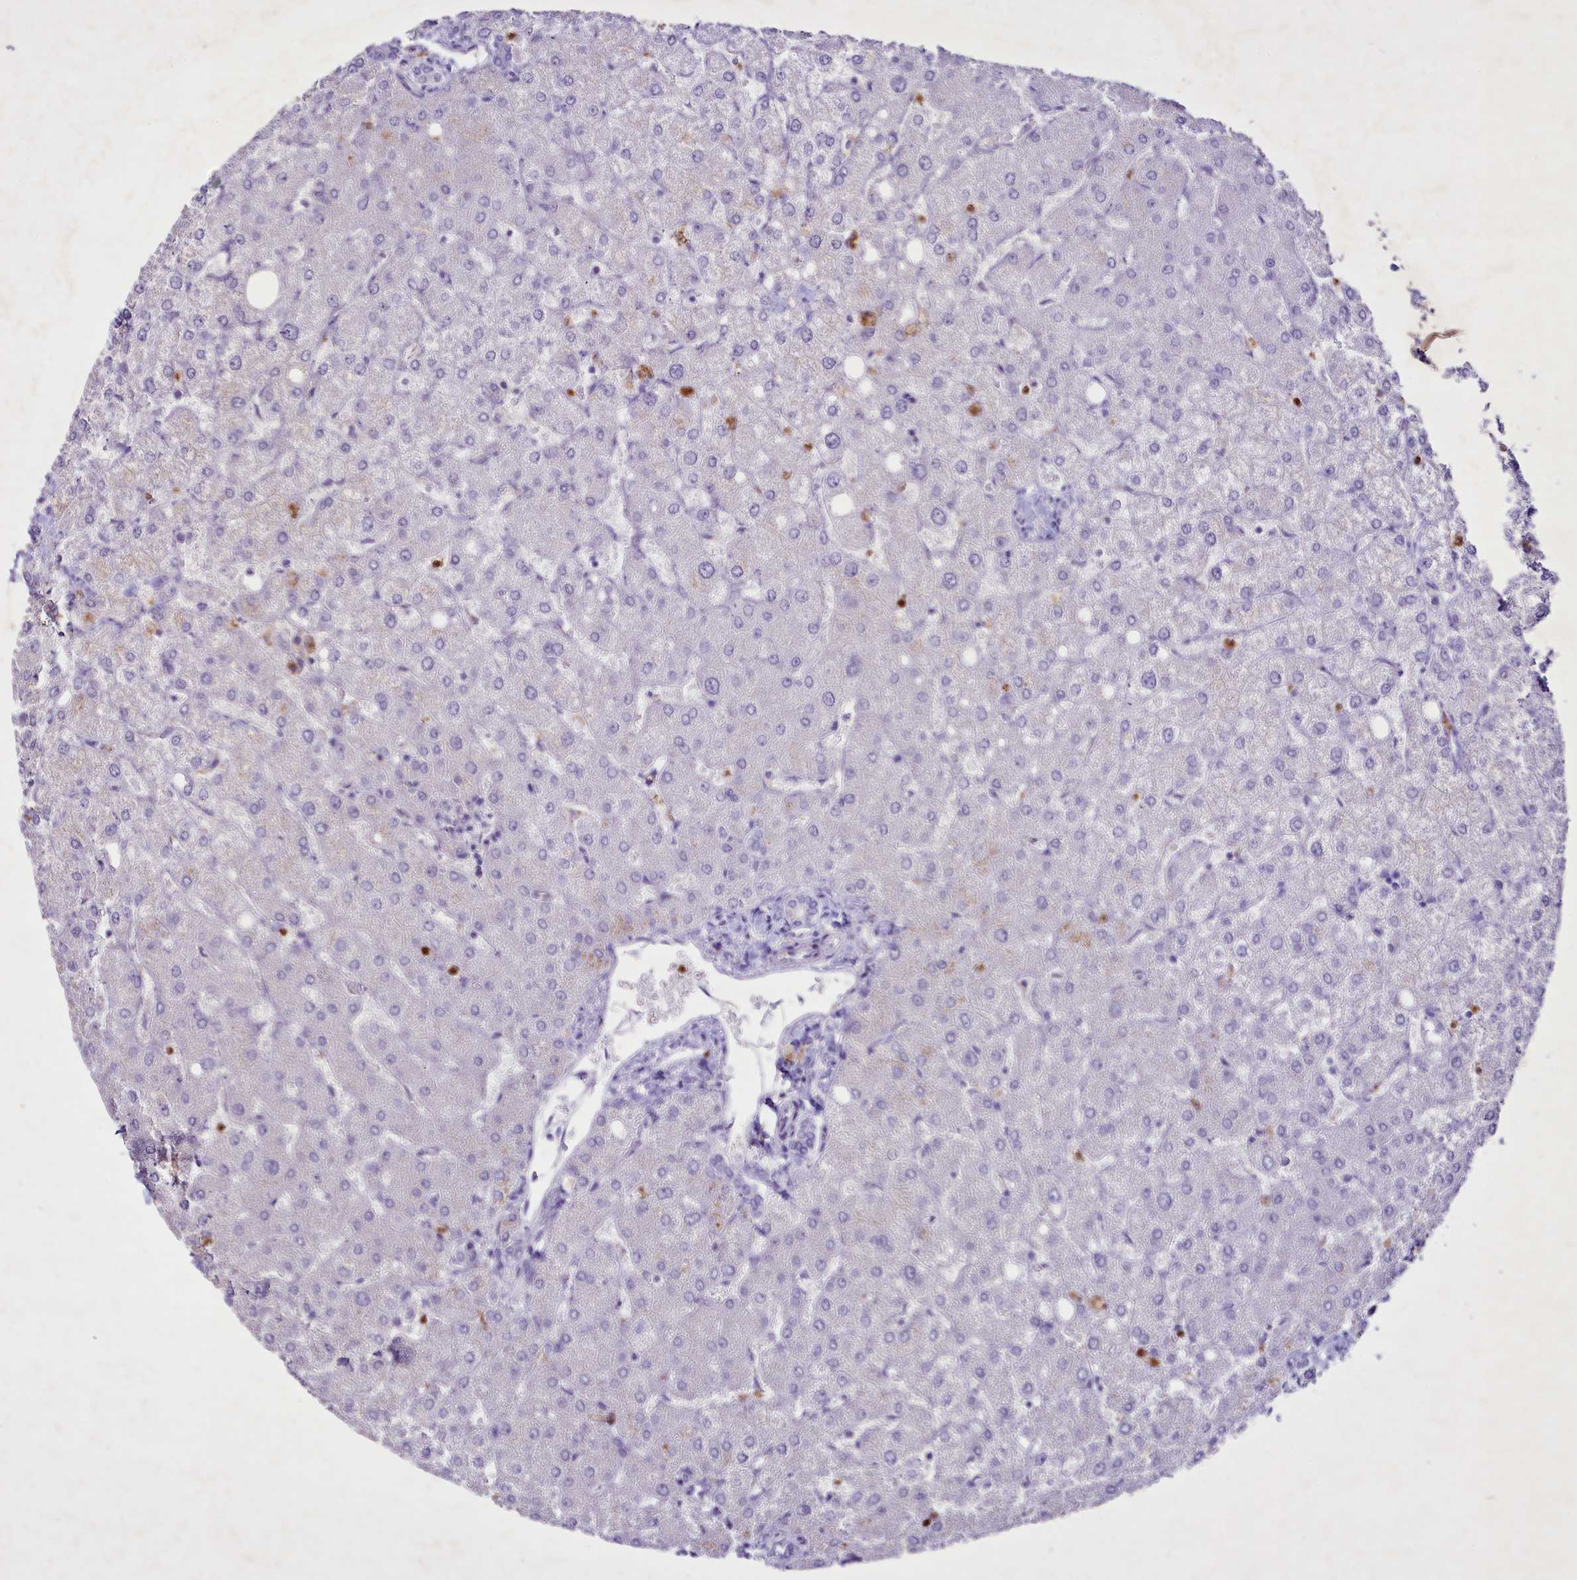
{"staining": {"intensity": "negative", "quantity": "none", "location": "none"}, "tissue": "liver", "cell_type": "Cholangiocytes", "image_type": "normal", "snomed": [{"axis": "morphology", "description": "Normal tissue, NOS"}, {"axis": "topography", "description": "Liver"}], "caption": "DAB (3,3'-diaminobenzidine) immunohistochemical staining of unremarkable liver reveals no significant staining in cholangiocytes.", "gene": "FAM209B", "patient": {"sex": "female", "age": 54}}